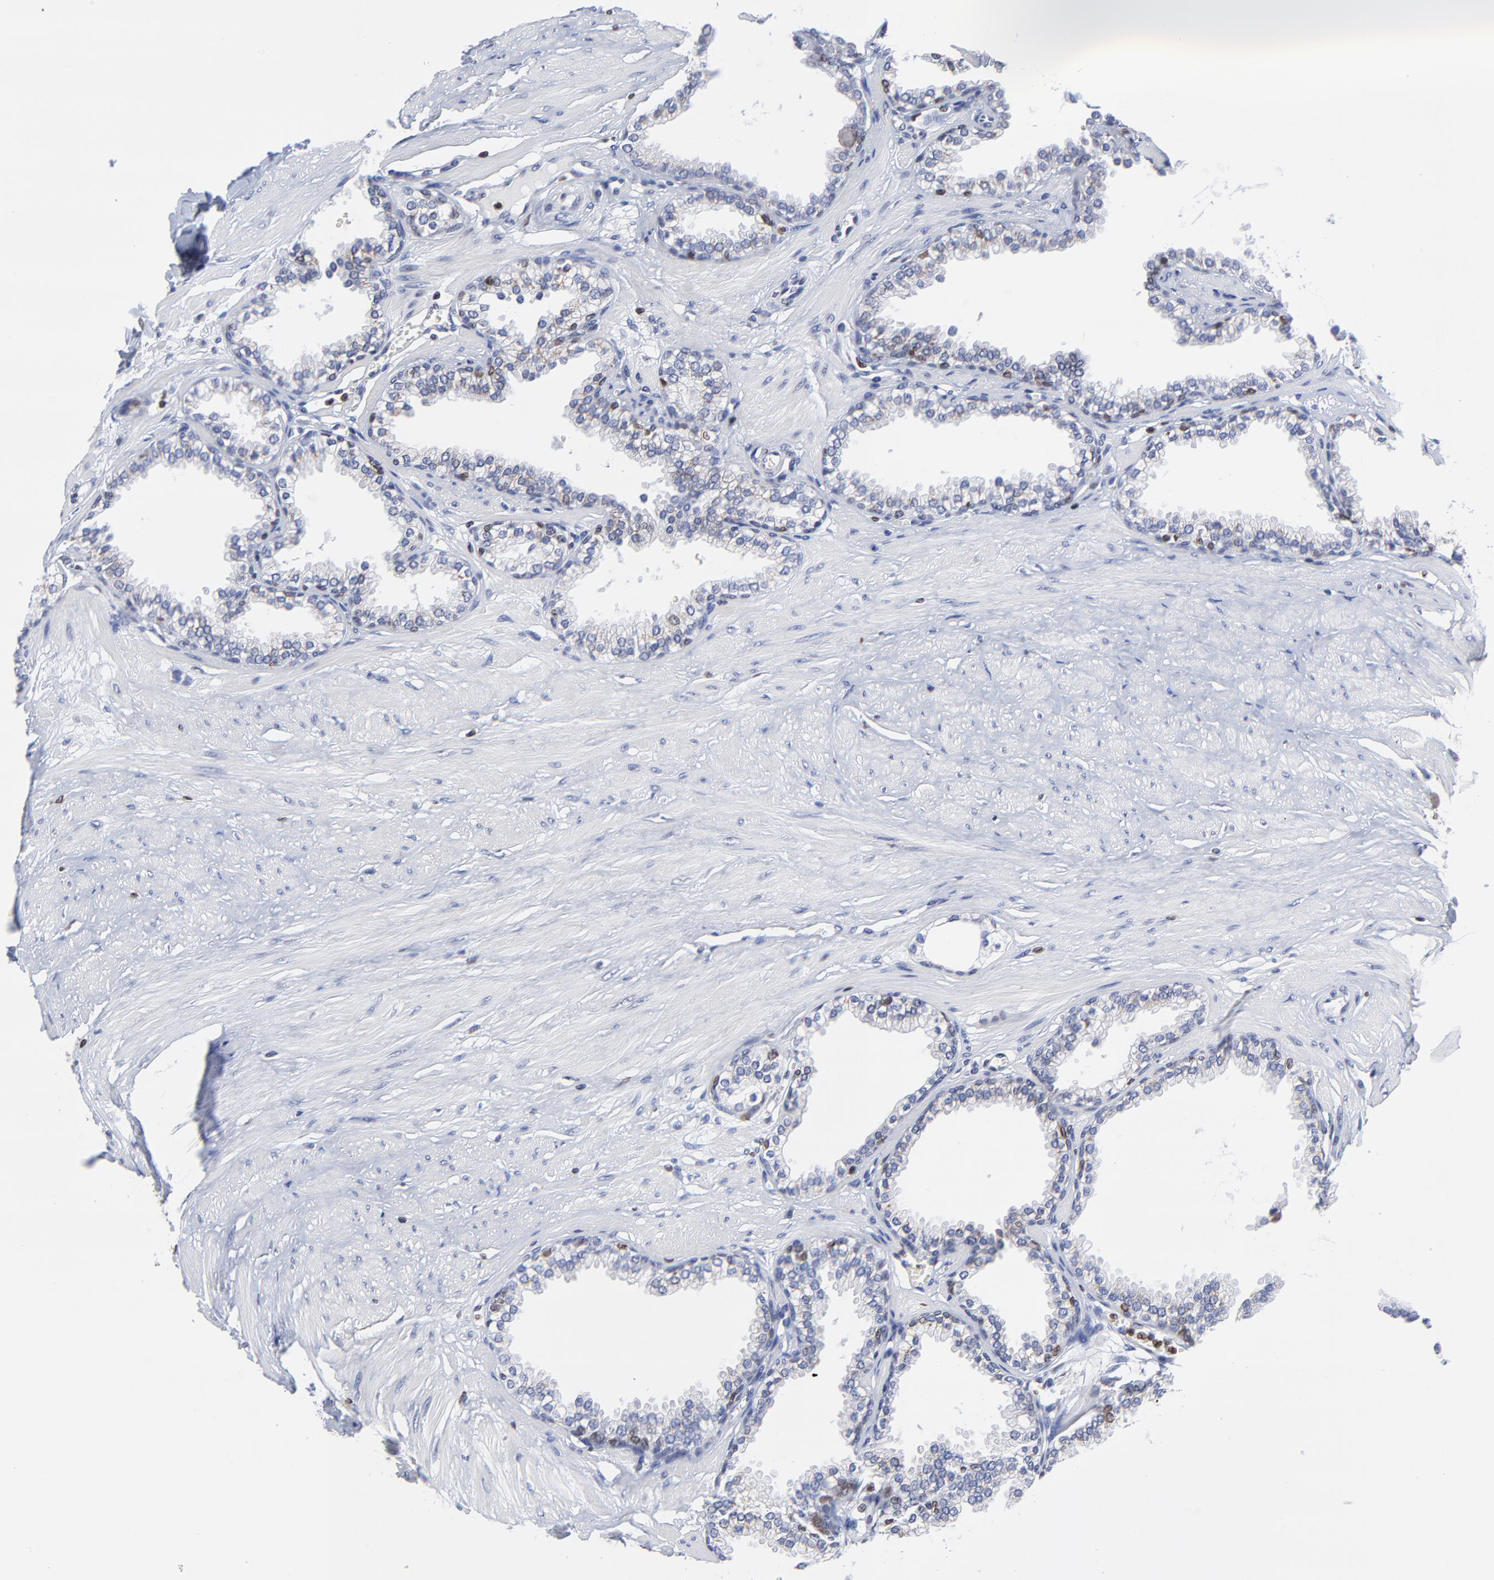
{"staining": {"intensity": "moderate", "quantity": "<25%", "location": "cytoplasmic/membranous,nuclear"}, "tissue": "prostate", "cell_type": "Glandular cells", "image_type": "normal", "snomed": [{"axis": "morphology", "description": "Normal tissue, NOS"}, {"axis": "topography", "description": "Prostate"}], "caption": "Immunohistochemistry histopathology image of unremarkable human prostate stained for a protein (brown), which shows low levels of moderate cytoplasmic/membranous,nuclear staining in about <25% of glandular cells.", "gene": "THAP7", "patient": {"sex": "male", "age": 64}}